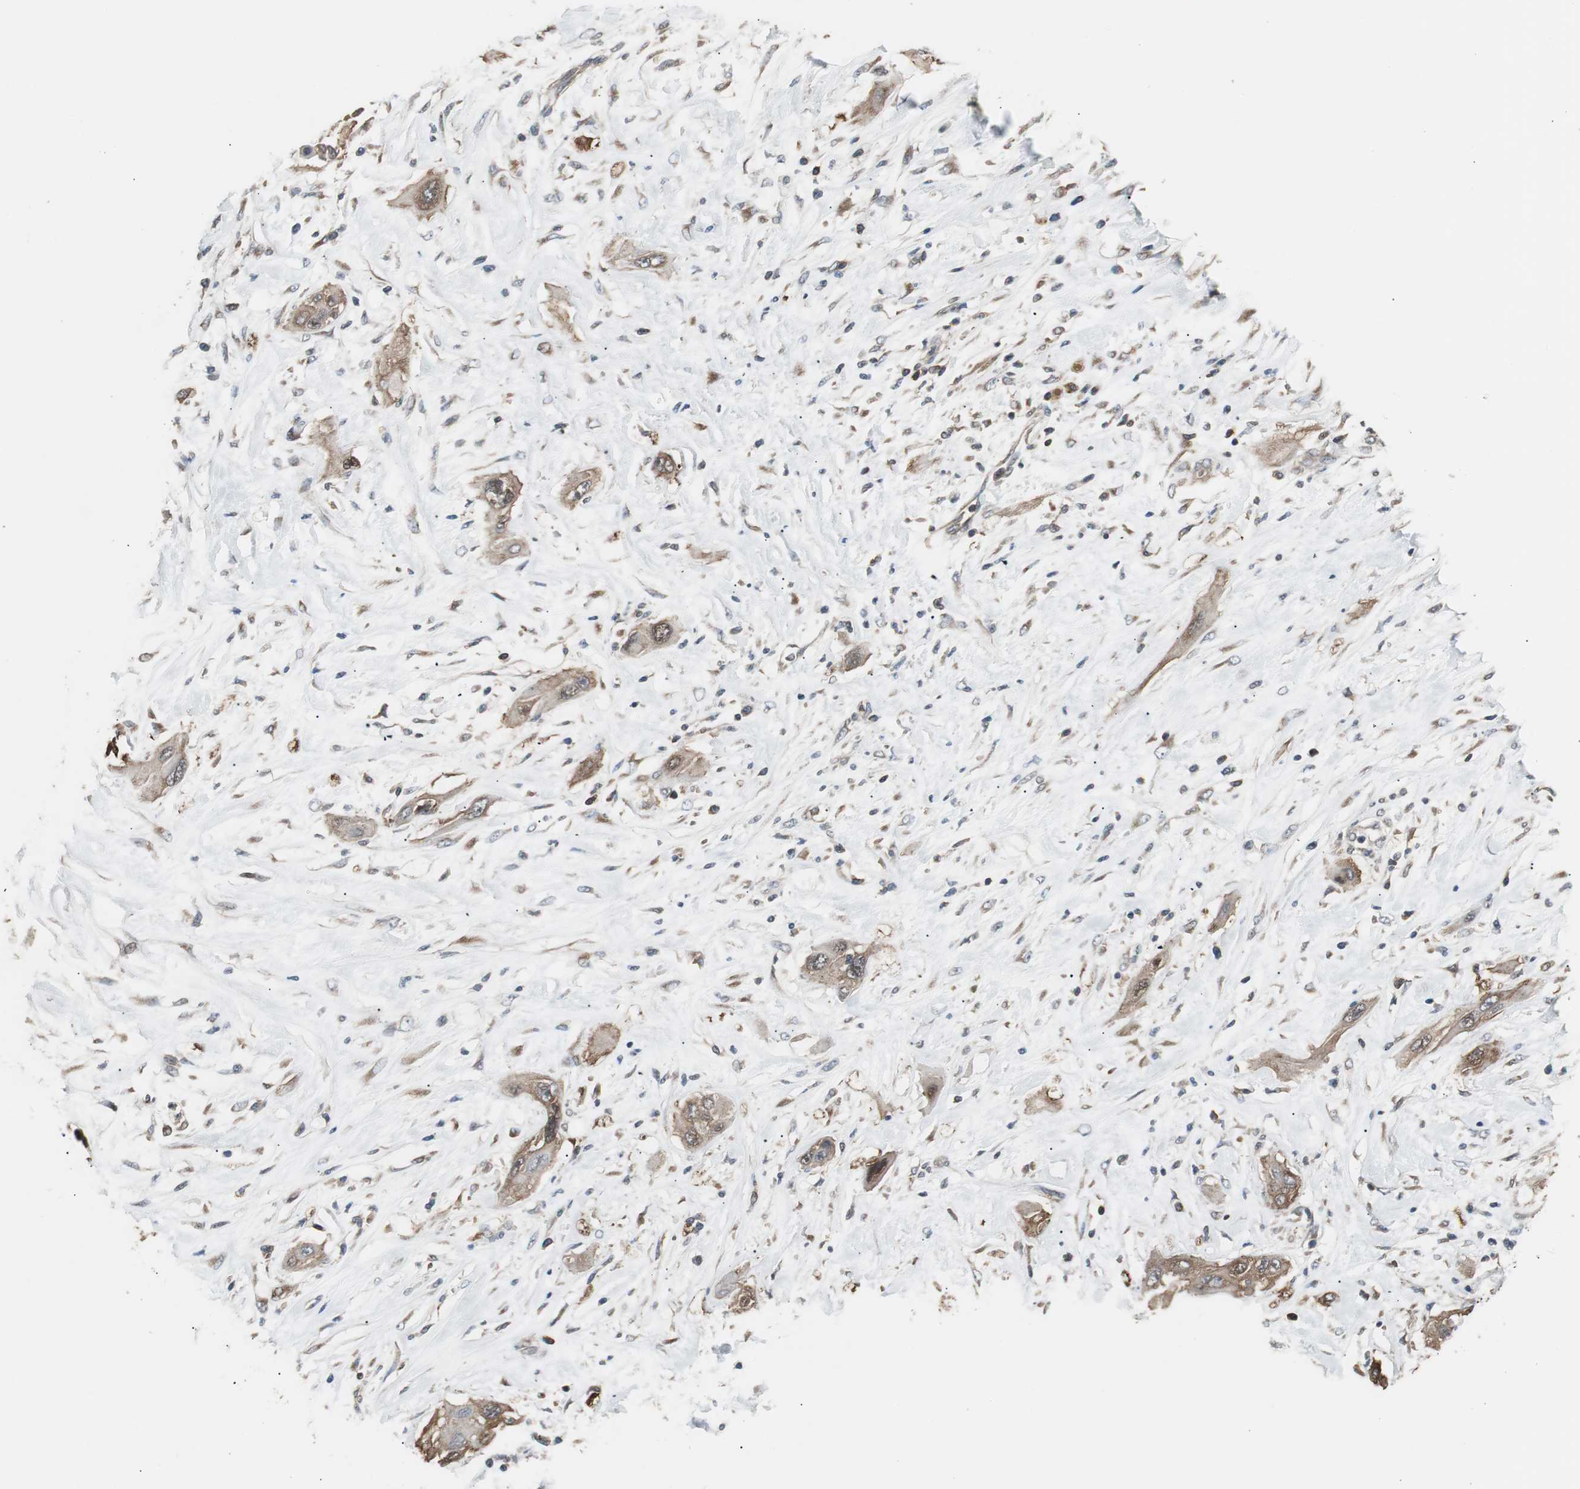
{"staining": {"intensity": "moderate", "quantity": ">75%", "location": "cytoplasmic/membranous"}, "tissue": "lung cancer", "cell_type": "Tumor cells", "image_type": "cancer", "snomed": [{"axis": "morphology", "description": "Squamous cell carcinoma, NOS"}, {"axis": "topography", "description": "Lung"}], "caption": "Brown immunohistochemical staining in lung cancer demonstrates moderate cytoplasmic/membranous expression in approximately >75% of tumor cells.", "gene": "CAPNS1", "patient": {"sex": "female", "age": 47}}